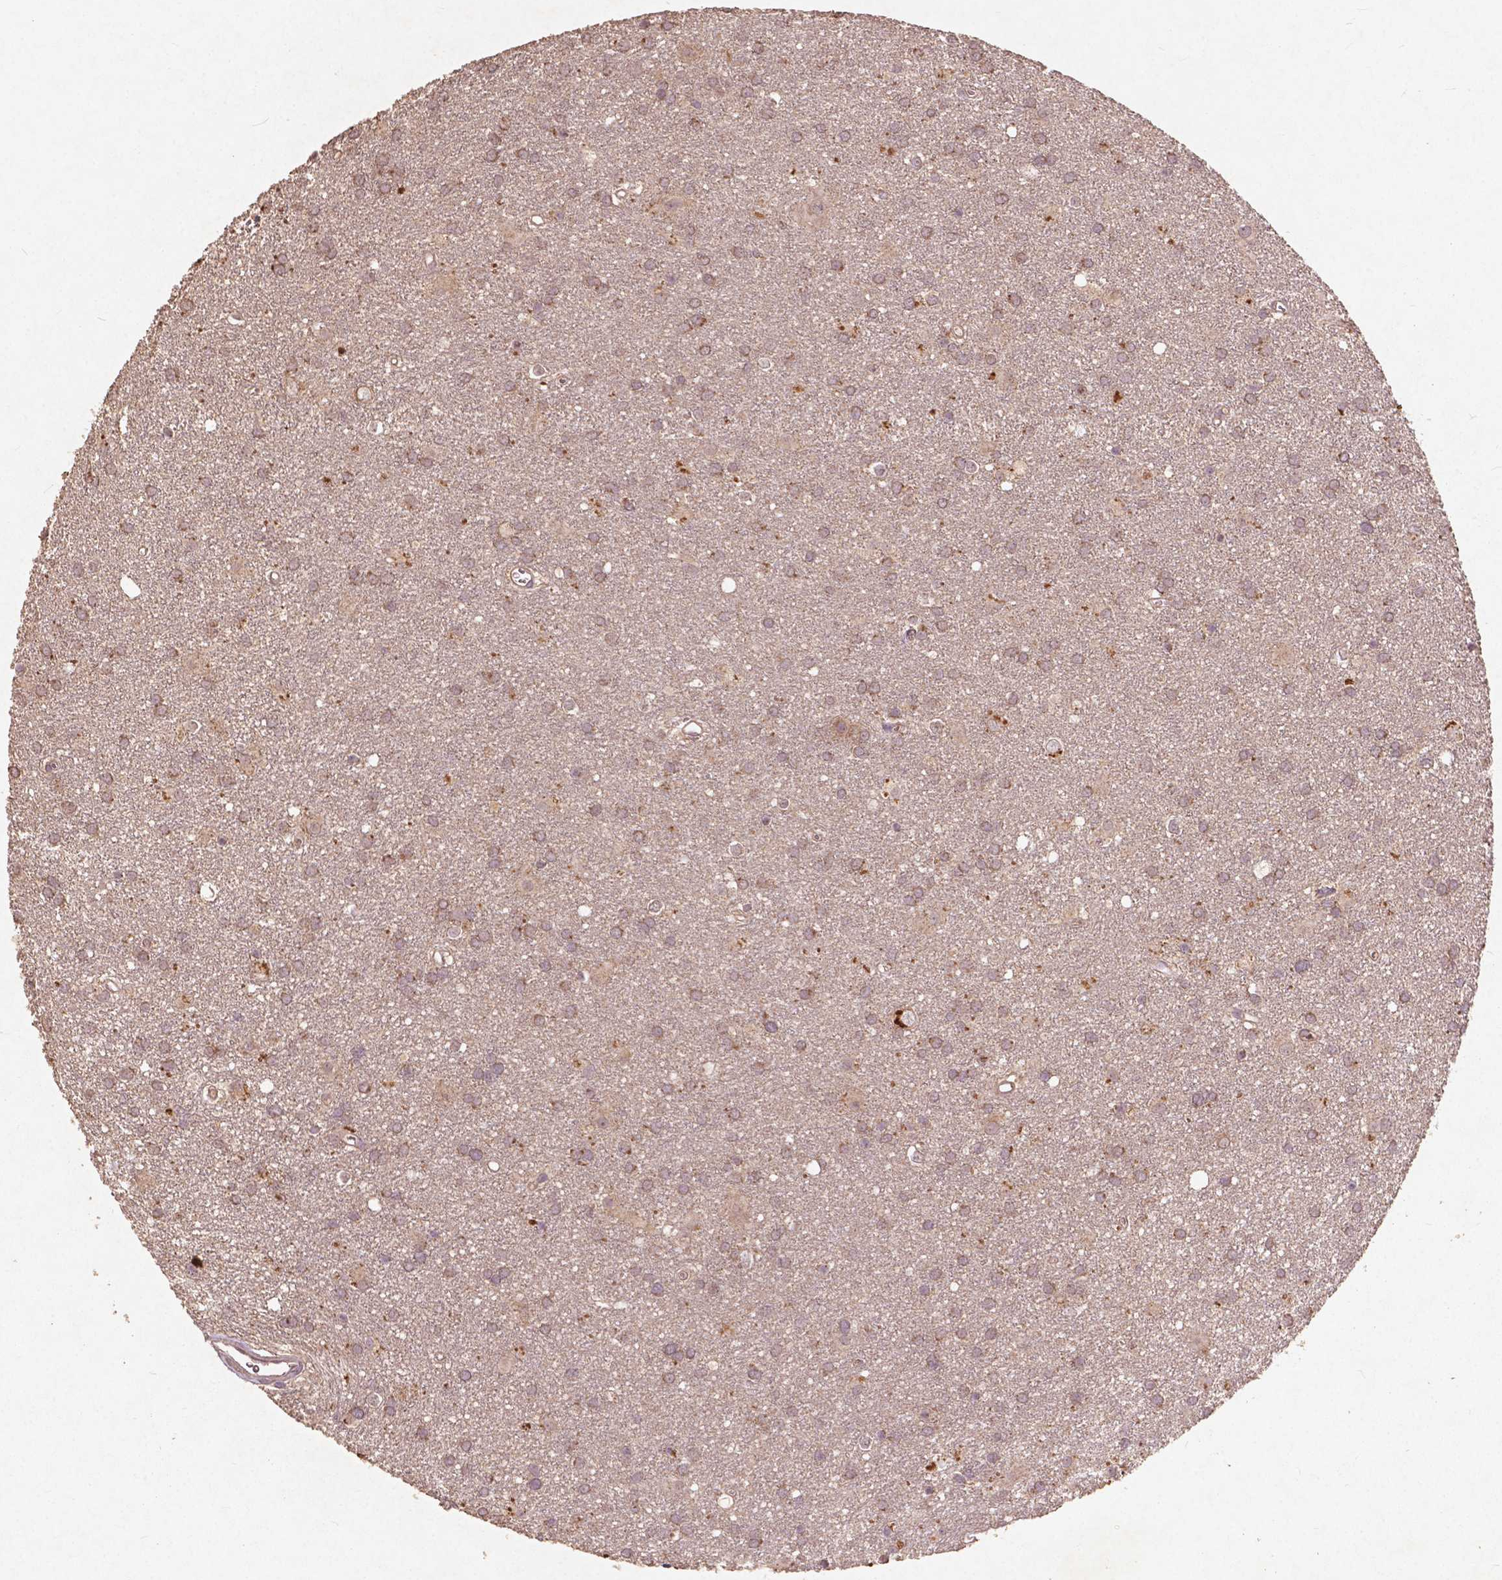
{"staining": {"intensity": "weak", "quantity": ">75%", "location": "cytoplasmic/membranous"}, "tissue": "glioma", "cell_type": "Tumor cells", "image_type": "cancer", "snomed": [{"axis": "morphology", "description": "Glioma, malignant, Low grade"}, {"axis": "topography", "description": "Brain"}], "caption": "Immunohistochemical staining of glioma exhibits weak cytoplasmic/membranous protein positivity in approximately >75% of tumor cells. The protein of interest is stained brown, and the nuclei are stained in blue (DAB (3,3'-diaminobenzidine) IHC with brightfield microscopy, high magnification).", "gene": "ST6GALNAC5", "patient": {"sex": "male", "age": 58}}